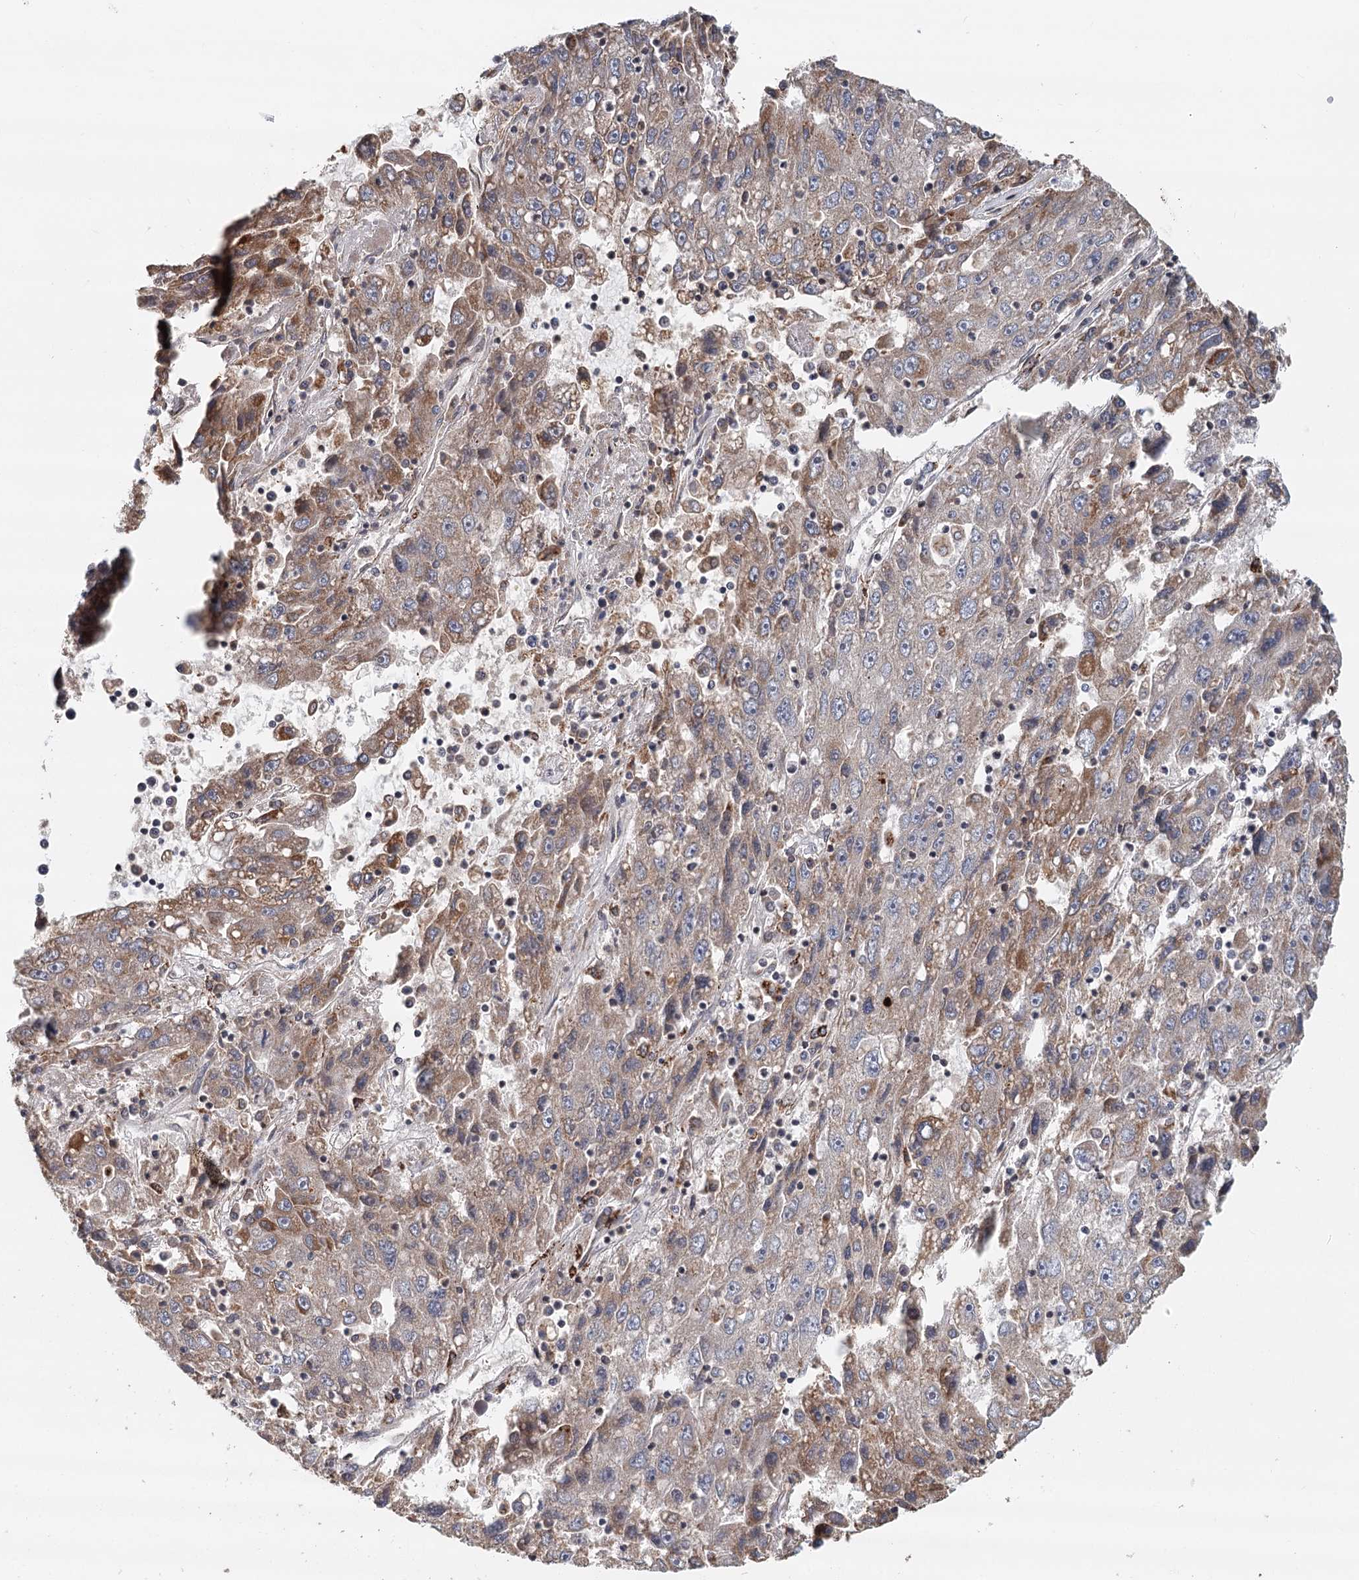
{"staining": {"intensity": "moderate", "quantity": "<25%", "location": "cytoplasmic/membranous"}, "tissue": "liver cancer", "cell_type": "Tumor cells", "image_type": "cancer", "snomed": [{"axis": "morphology", "description": "Carcinoma, Hepatocellular, NOS"}, {"axis": "topography", "description": "Liver"}], "caption": "DAB (3,3'-diaminobenzidine) immunohistochemical staining of hepatocellular carcinoma (liver) reveals moderate cytoplasmic/membranous protein staining in approximately <25% of tumor cells. The protein is shown in brown color, while the nuclei are stained blue.", "gene": "RNF111", "patient": {"sex": "male", "age": 49}}